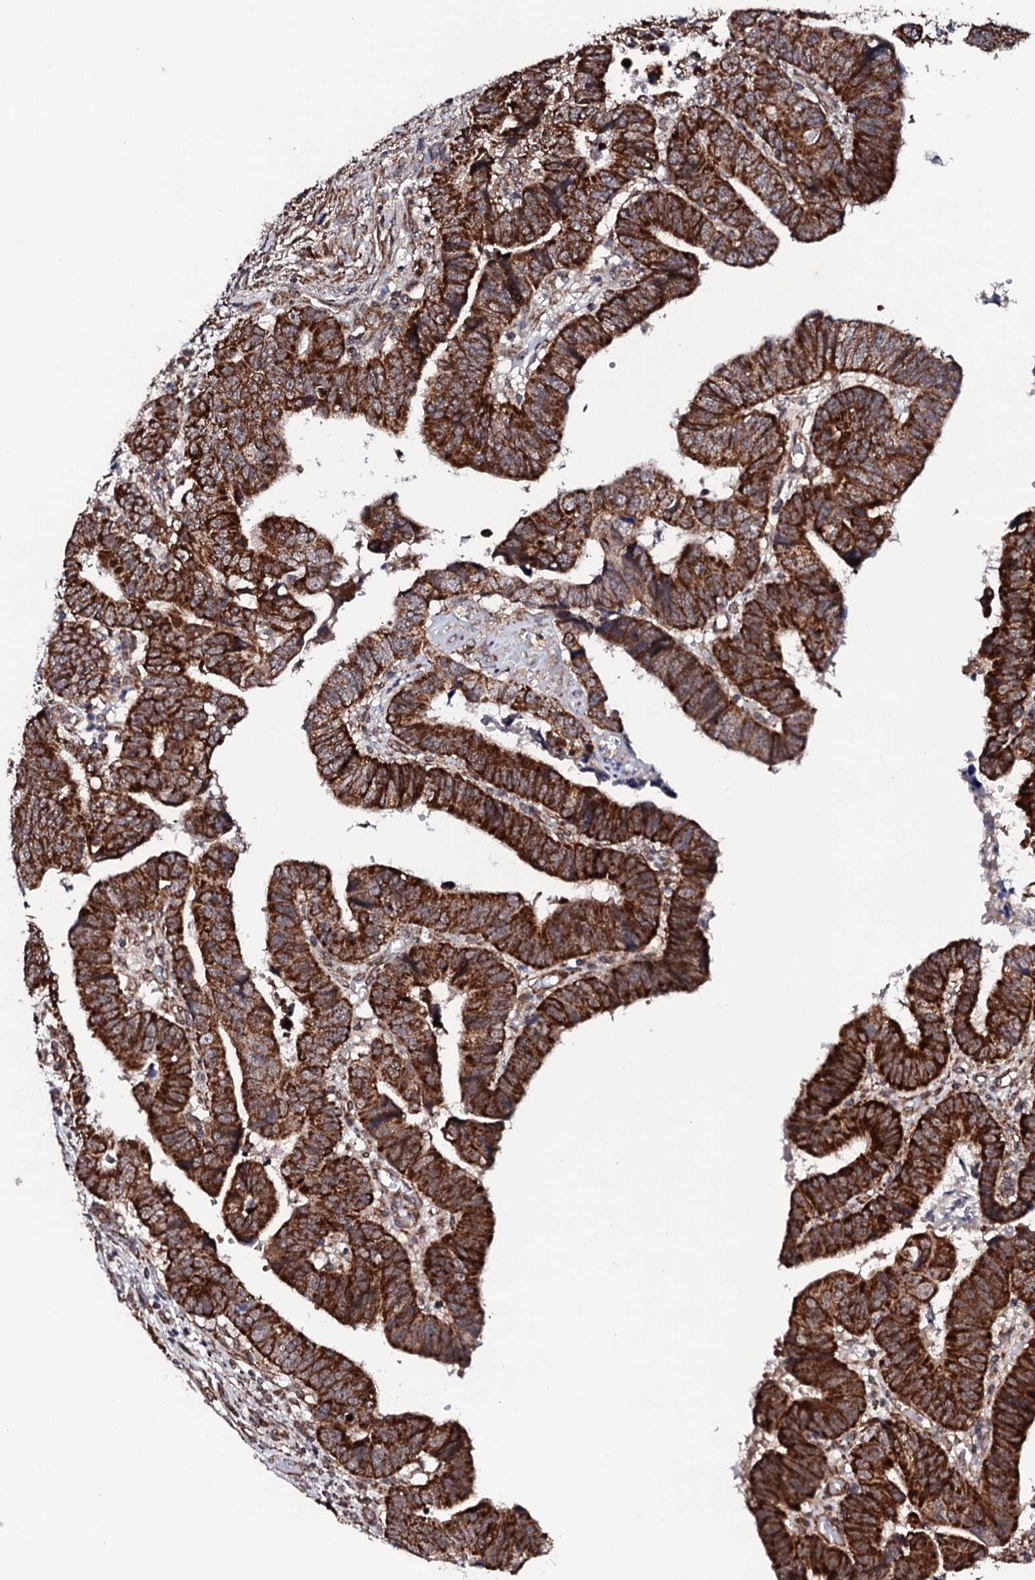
{"staining": {"intensity": "strong", "quantity": ">75%", "location": "cytoplasmic/membranous"}, "tissue": "colorectal cancer", "cell_type": "Tumor cells", "image_type": "cancer", "snomed": [{"axis": "morphology", "description": "Normal tissue, NOS"}, {"axis": "morphology", "description": "Adenocarcinoma, NOS"}, {"axis": "topography", "description": "Rectum"}], "caption": "Colorectal adenocarcinoma stained with a protein marker displays strong staining in tumor cells.", "gene": "MTIF3", "patient": {"sex": "female", "age": 65}}